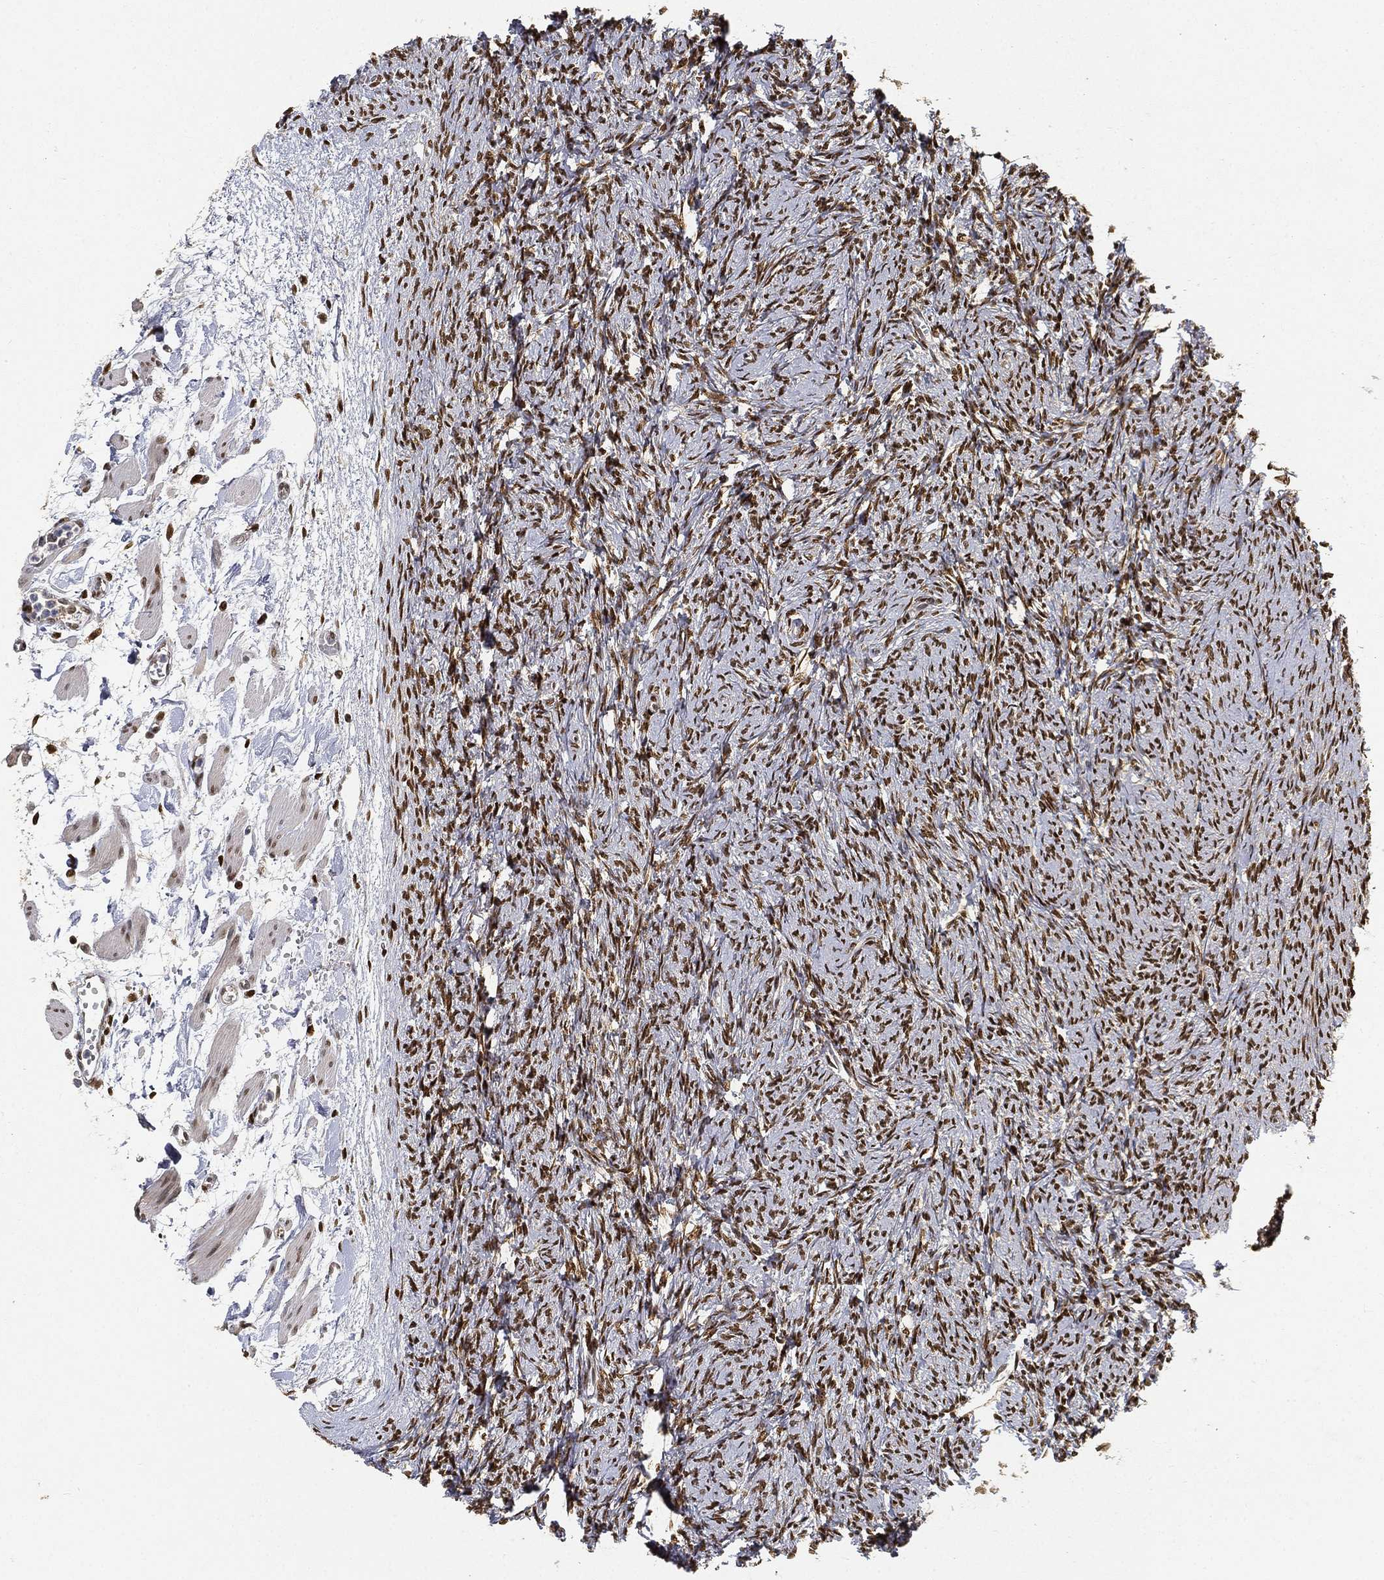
{"staining": {"intensity": "strong", "quantity": ">75%", "location": "nuclear"}, "tissue": "ovary", "cell_type": "Follicle cells", "image_type": "normal", "snomed": [{"axis": "morphology", "description": "Normal tissue, NOS"}, {"axis": "topography", "description": "Fallopian tube"}, {"axis": "topography", "description": "Ovary"}], "caption": "Immunohistochemistry image of unremarkable ovary: ovary stained using immunohistochemistry (IHC) exhibits high levels of strong protein expression localized specifically in the nuclear of follicle cells, appearing as a nuclear brown color.", "gene": "CRTC3", "patient": {"sex": "female", "age": 33}}